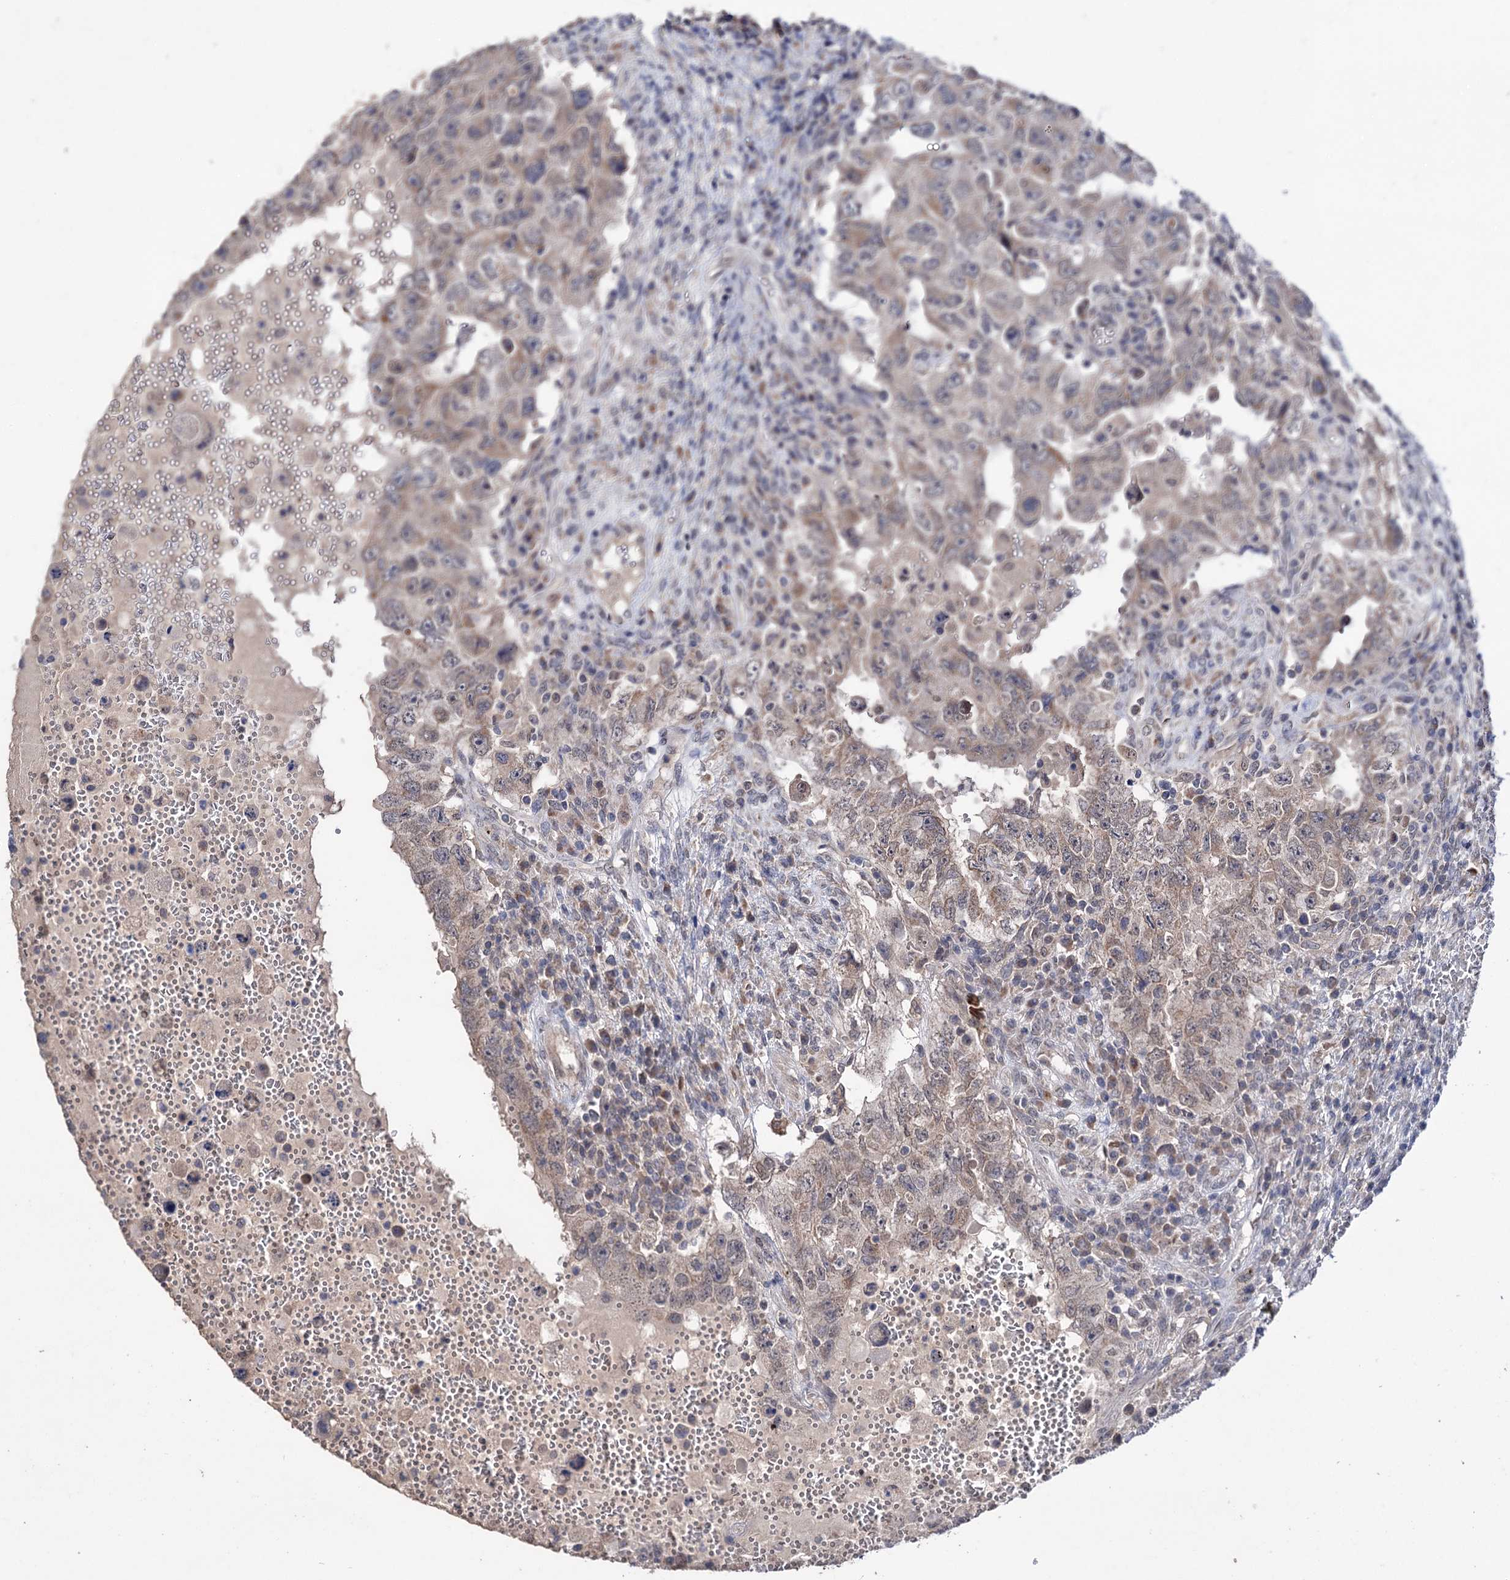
{"staining": {"intensity": "moderate", "quantity": ">75%", "location": "cytoplasmic/membranous"}, "tissue": "testis cancer", "cell_type": "Tumor cells", "image_type": "cancer", "snomed": [{"axis": "morphology", "description": "Carcinoma, Embryonal, NOS"}, {"axis": "topography", "description": "Testis"}], "caption": "A medium amount of moderate cytoplasmic/membranous expression is appreciated in about >75% of tumor cells in embryonal carcinoma (testis) tissue. Using DAB (3,3'-diaminobenzidine) (brown) and hematoxylin (blue) stains, captured at high magnification using brightfield microscopy.", "gene": "CLPB", "patient": {"sex": "male", "age": 26}}